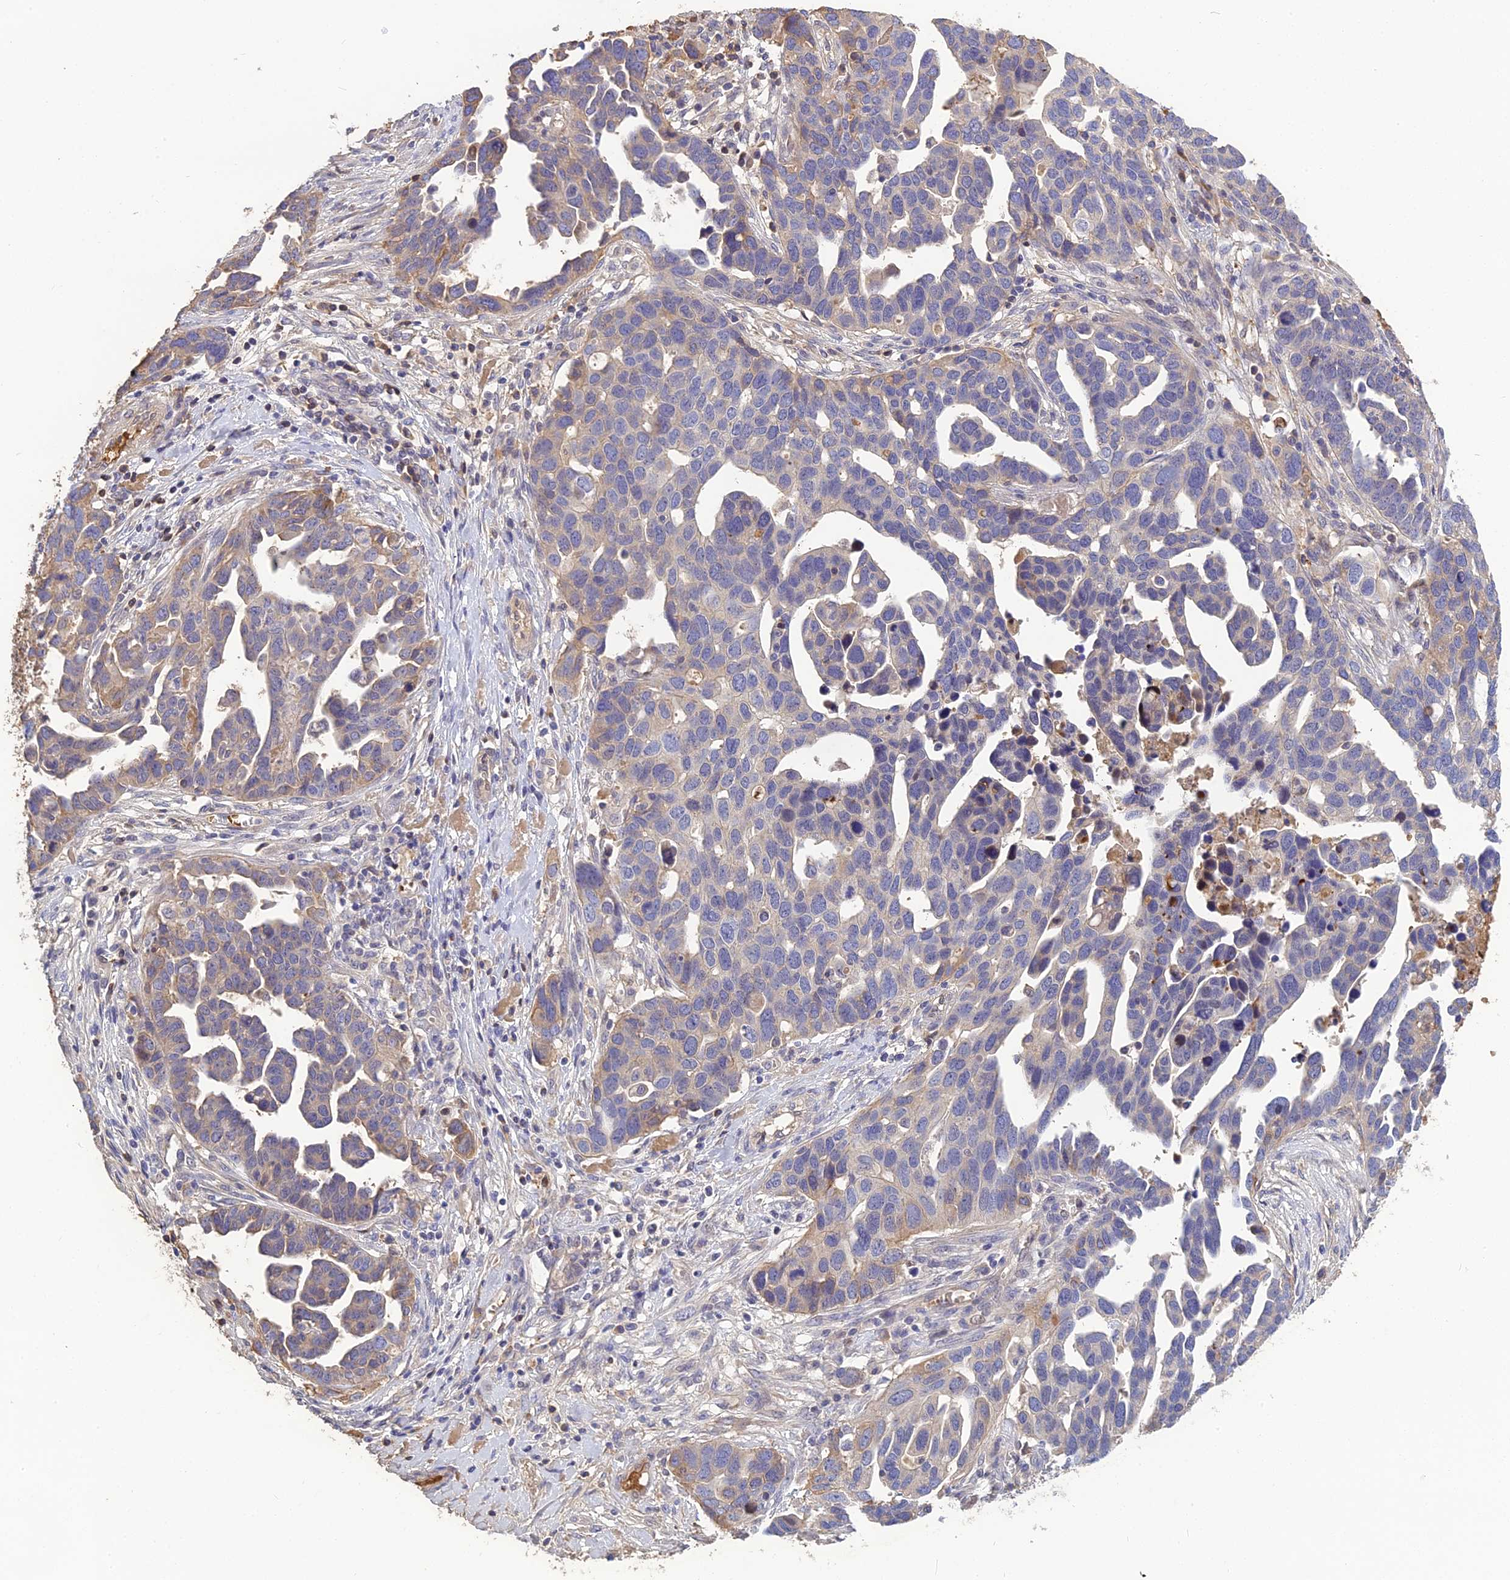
{"staining": {"intensity": "weak", "quantity": "<25%", "location": "cytoplasmic/membranous"}, "tissue": "ovarian cancer", "cell_type": "Tumor cells", "image_type": "cancer", "snomed": [{"axis": "morphology", "description": "Cystadenocarcinoma, serous, NOS"}, {"axis": "topography", "description": "Ovary"}], "caption": "Immunohistochemistry (IHC) of human ovarian cancer (serous cystadenocarcinoma) reveals no positivity in tumor cells.", "gene": "PZP", "patient": {"sex": "female", "age": 54}}